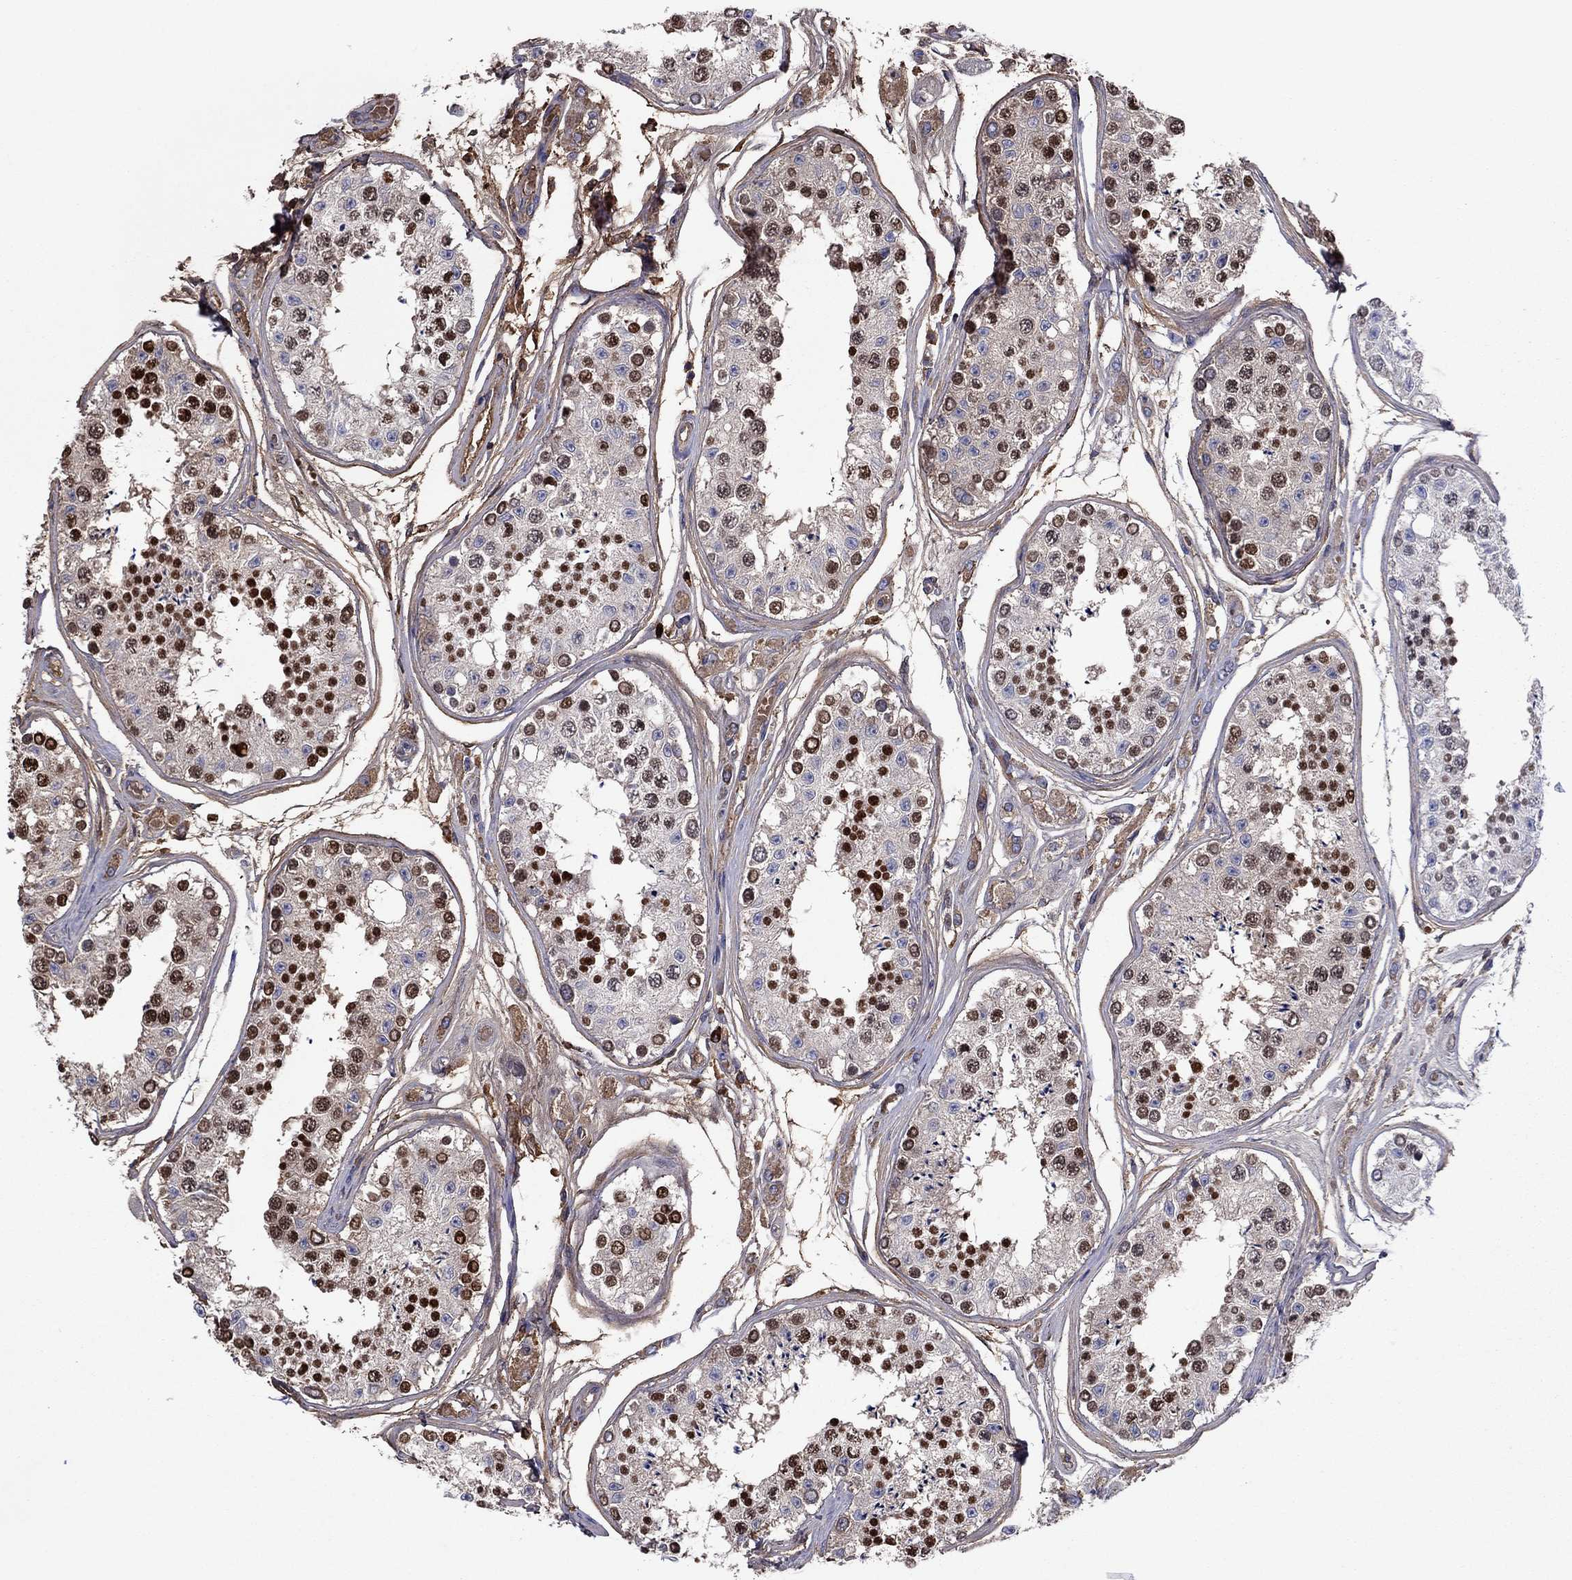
{"staining": {"intensity": "strong", "quantity": "25%-75%", "location": "nuclear"}, "tissue": "testis", "cell_type": "Cells in seminiferous ducts", "image_type": "normal", "snomed": [{"axis": "morphology", "description": "Normal tissue, NOS"}, {"axis": "topography", "description": "Testis"}], "caption": "Immunohistochemical staining of benign testis reveals 25%-75% levels of strong nuclear protein expression in about 25%-75% of cells in seminiferous ducts.", "gene": "HPX", "patient": {"sex": "male", "age": 25}}